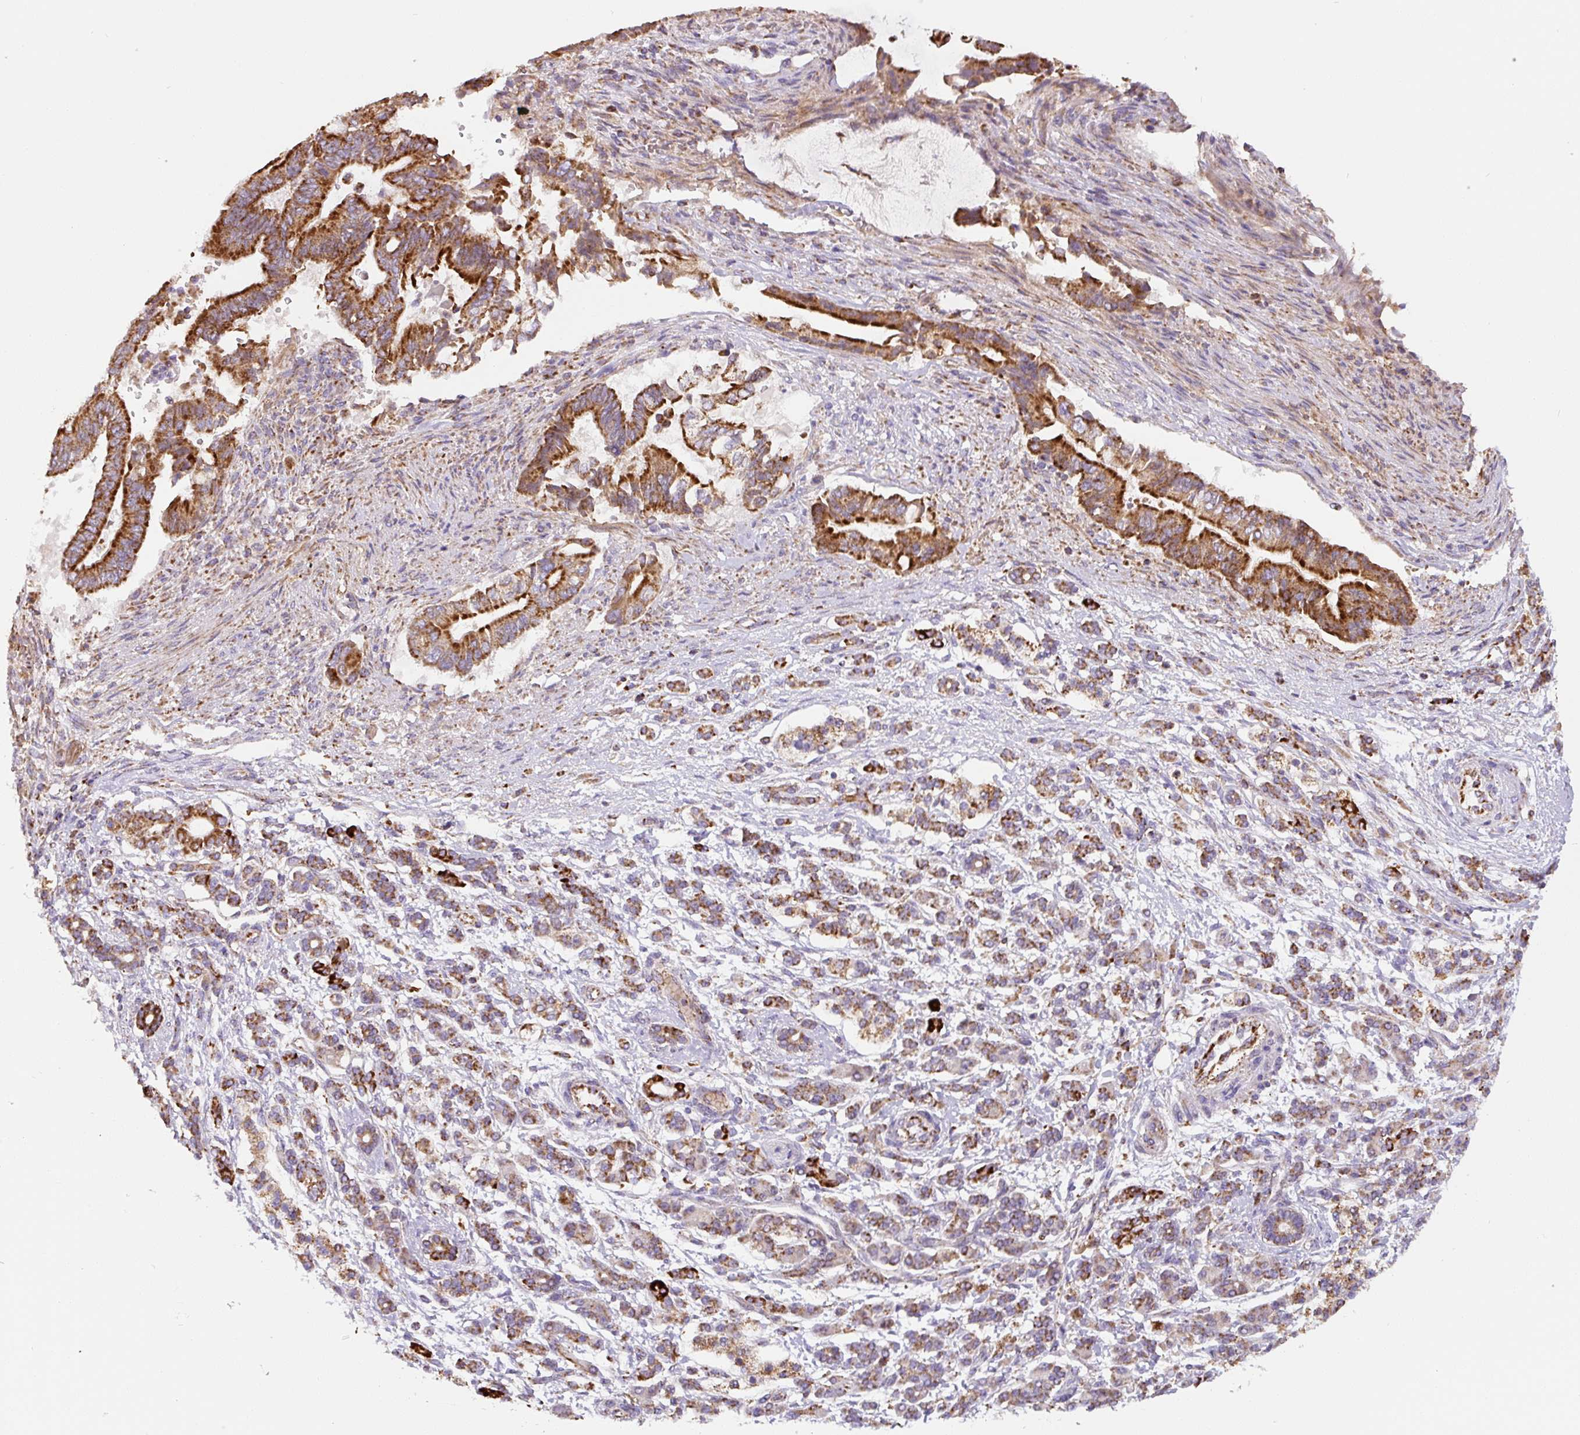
{"staining": {"intensity": "strong", "quantity": ">75%", "location": "cytoplasmic/membranous"}, "tissue": "pancreatic cancer", "cell_type": "Tumor cells", "image_type": "cancer", "snomed": [{"axis": "morphology", "description": "Adenocarcinoma, NOS"}, {"axis": "topography", "description": "Pancreas"}], "caption": "A high-resolution photomicrograph shows immunohistochemistry staining of pancreatic cancer (adenocarcinoma), which displays strong cytoplasmic/membranous positivity in about >75% of tumor cells.", "gene": "MT-CO2", "patient": {"sex": "male", "age": 68}}